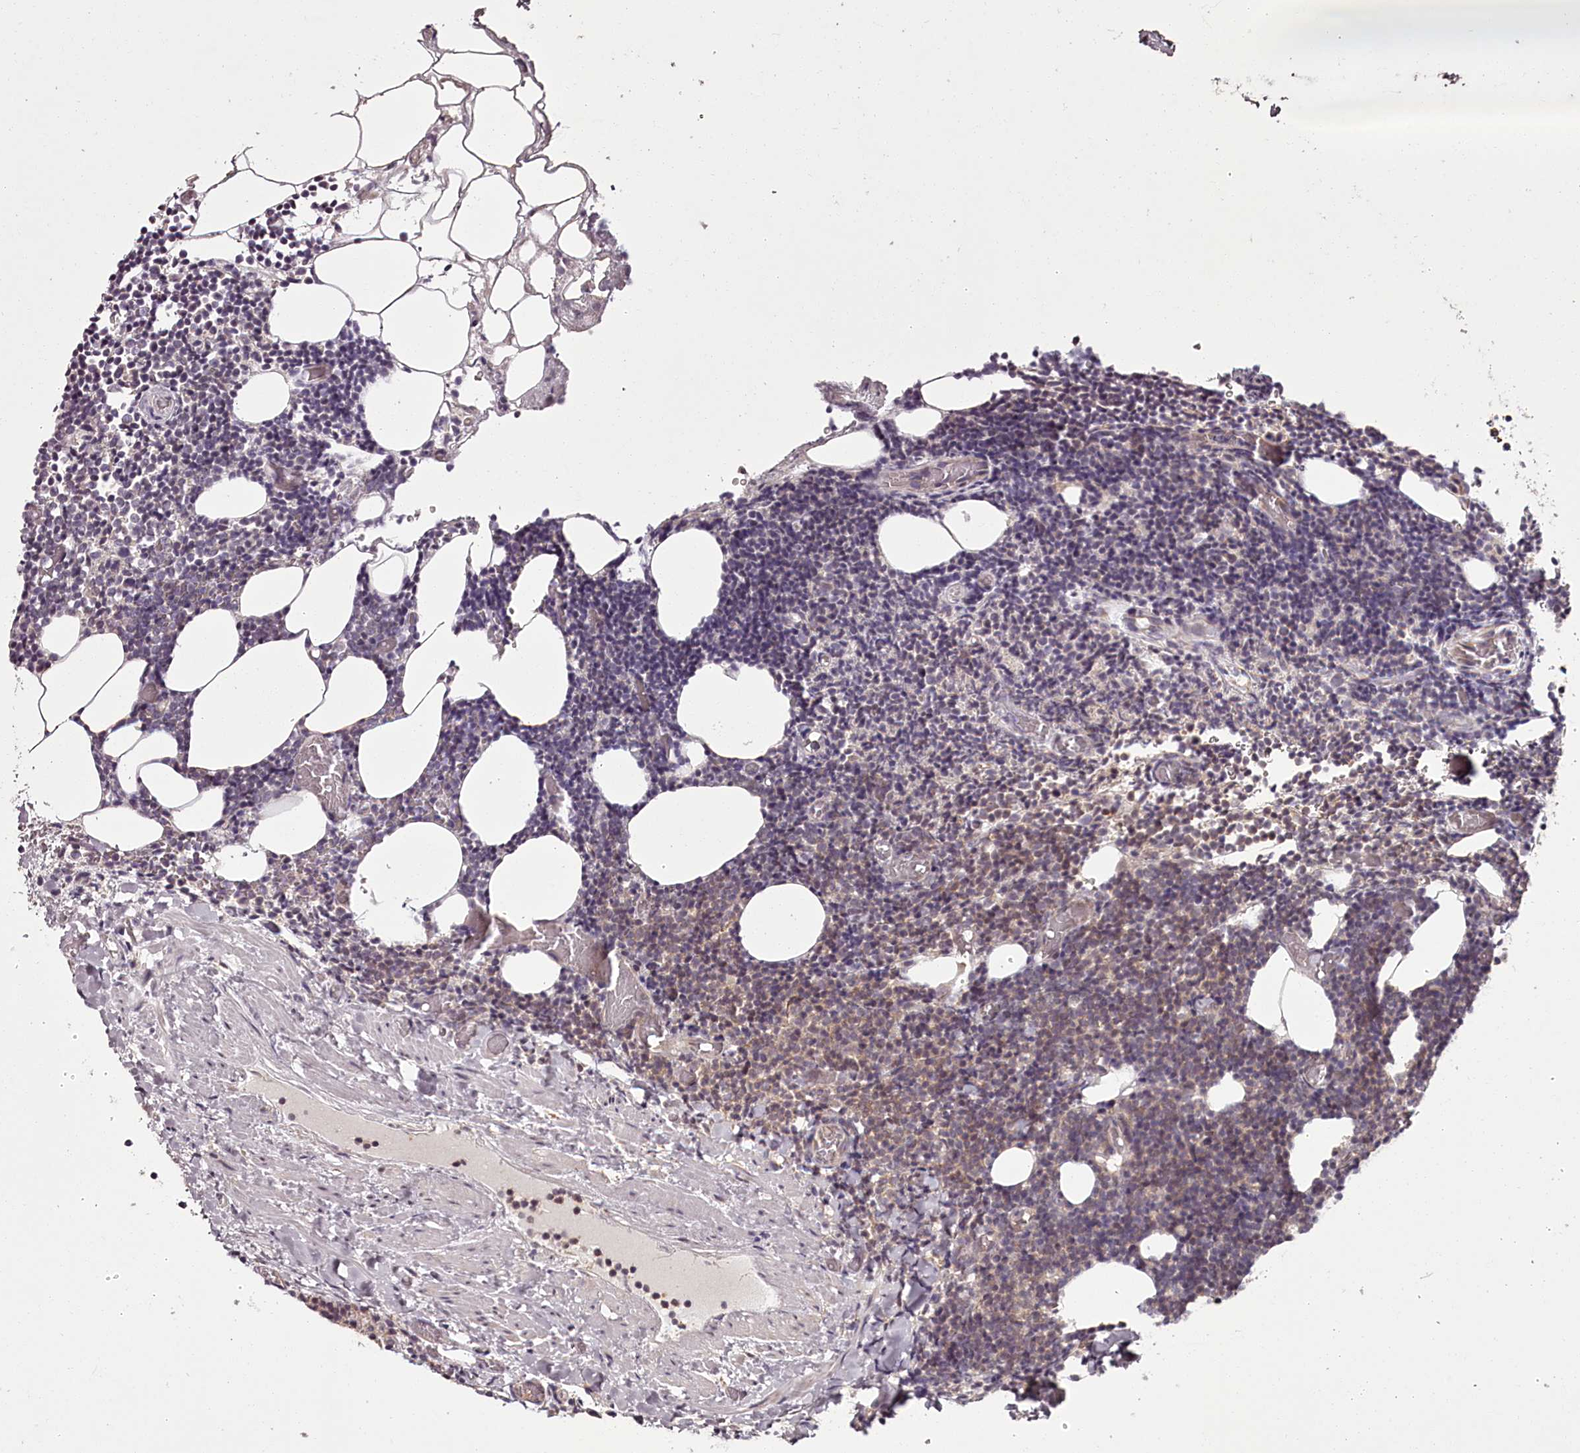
{"staining": {"intensity": "weak", "quantity": "25%-75%", "location": "cytoplasmic/membranous,nuclear"}, "tissue": "lymphoma", "cell_type": "Tumor cells", "image_type": "cancer", "snomed": [{"axis": "morphology", "description": "Malignant lymphoma, non-Hodgkin's type, Low grade"}, {"axis": "topography", "description": "Lymph node"}], "caption": "Low-grade malignant lymphoma, non-Hodgkin's type was stained to show a protein in brown. There is low levels of weak cytoplasmic/membranous and nuclear positivity in about 25%-75% of tumor cells.", "gene": "CCDC92", "patient": {"sex": "male", "age": 66}}